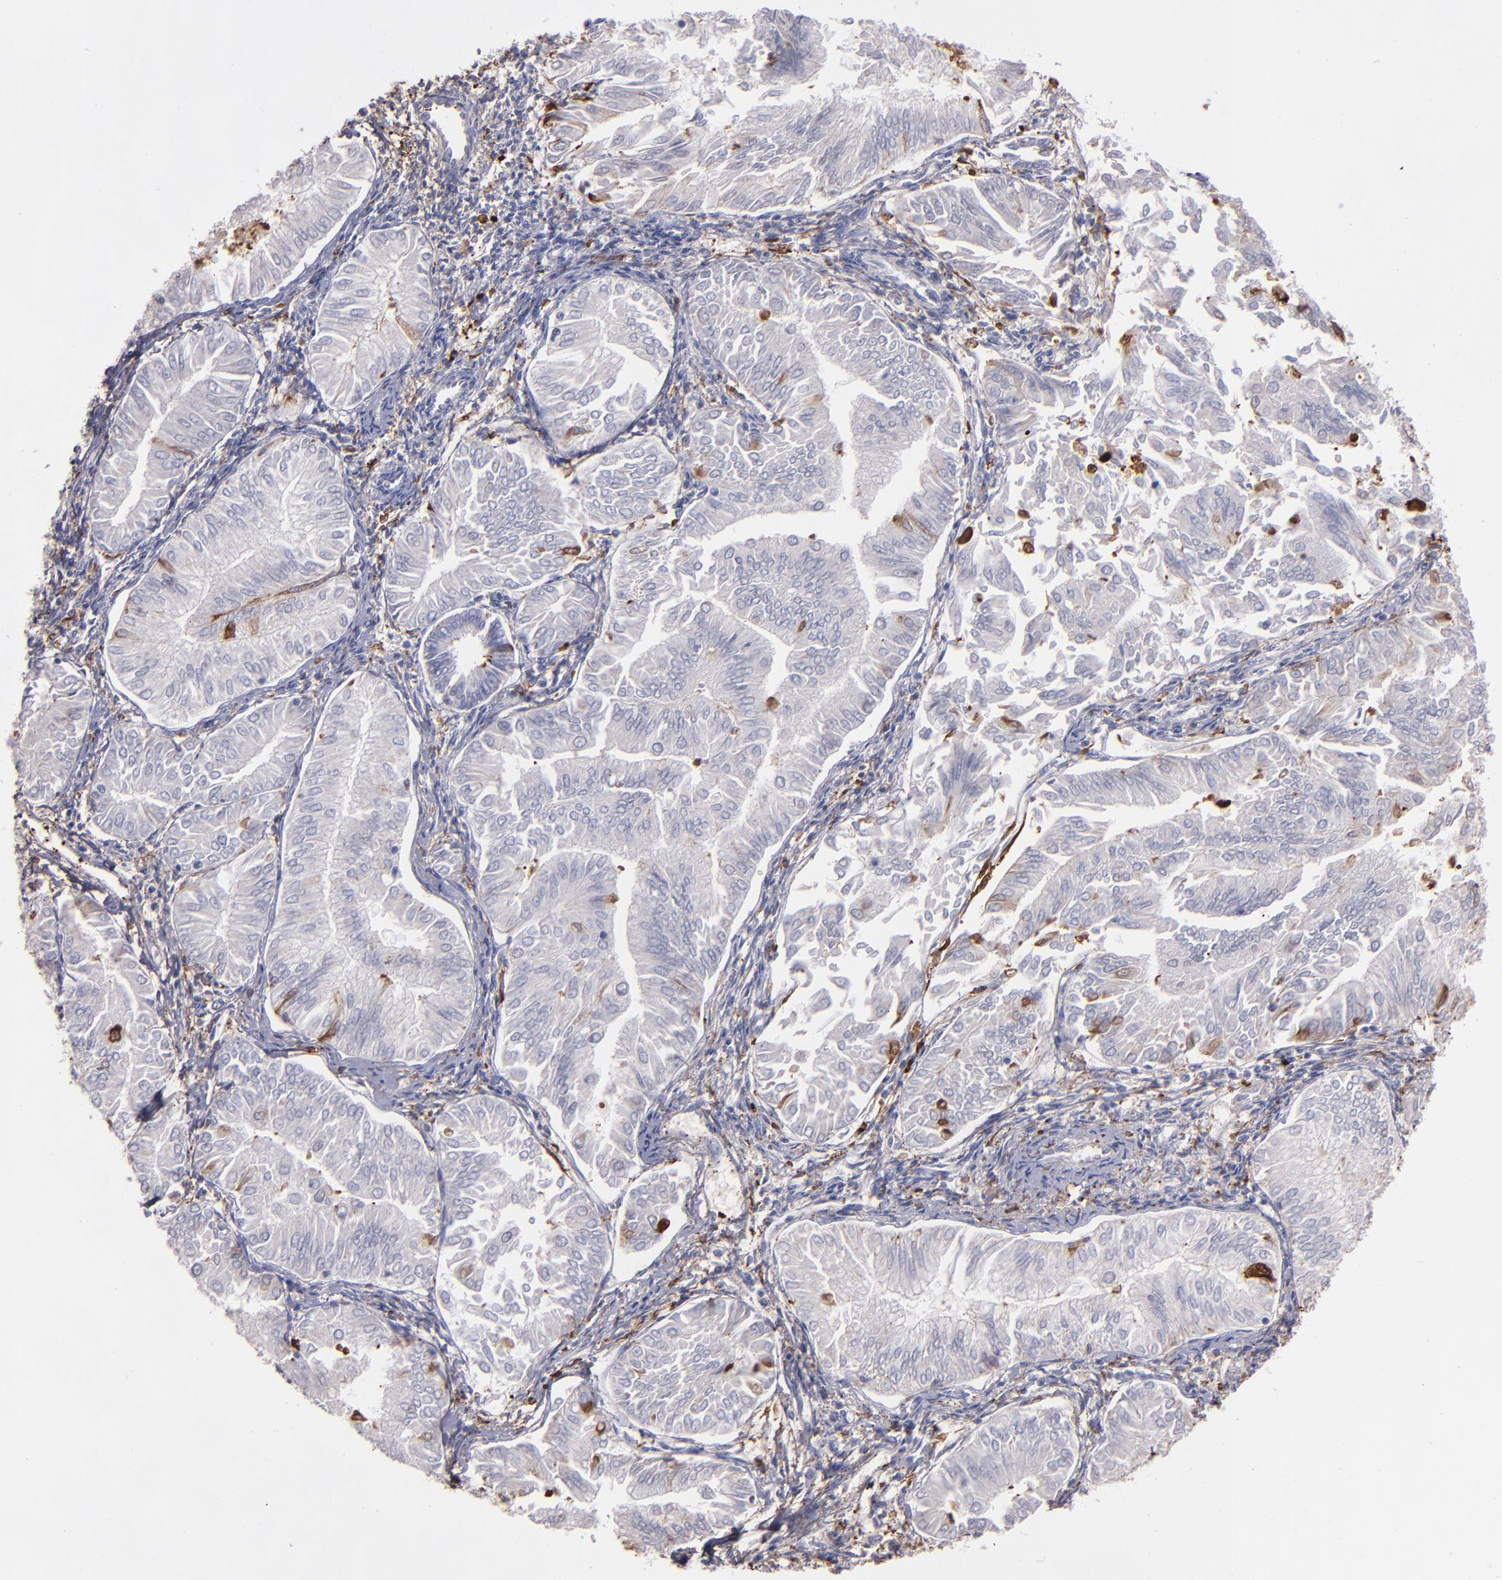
{"staining": {"intensity": "weak", "quantity": "<25%", "location": "cytoplasmic/membranous"}, "tissue": "endometrial cancer", "cell_type": "Tumor cells", "image_type": "cancer", "snomed": [{"axis": "morphology", "description": "Adenocarcinoma, NOS"}, {"axis": "topography", "description": "Endometrium"}], "caption": "There is no significant positivity in tumor cells of endometrial cancer (adenocarcinoma).", "gene": "C1QA", "patient": {"sex": "female", "age": 53}}